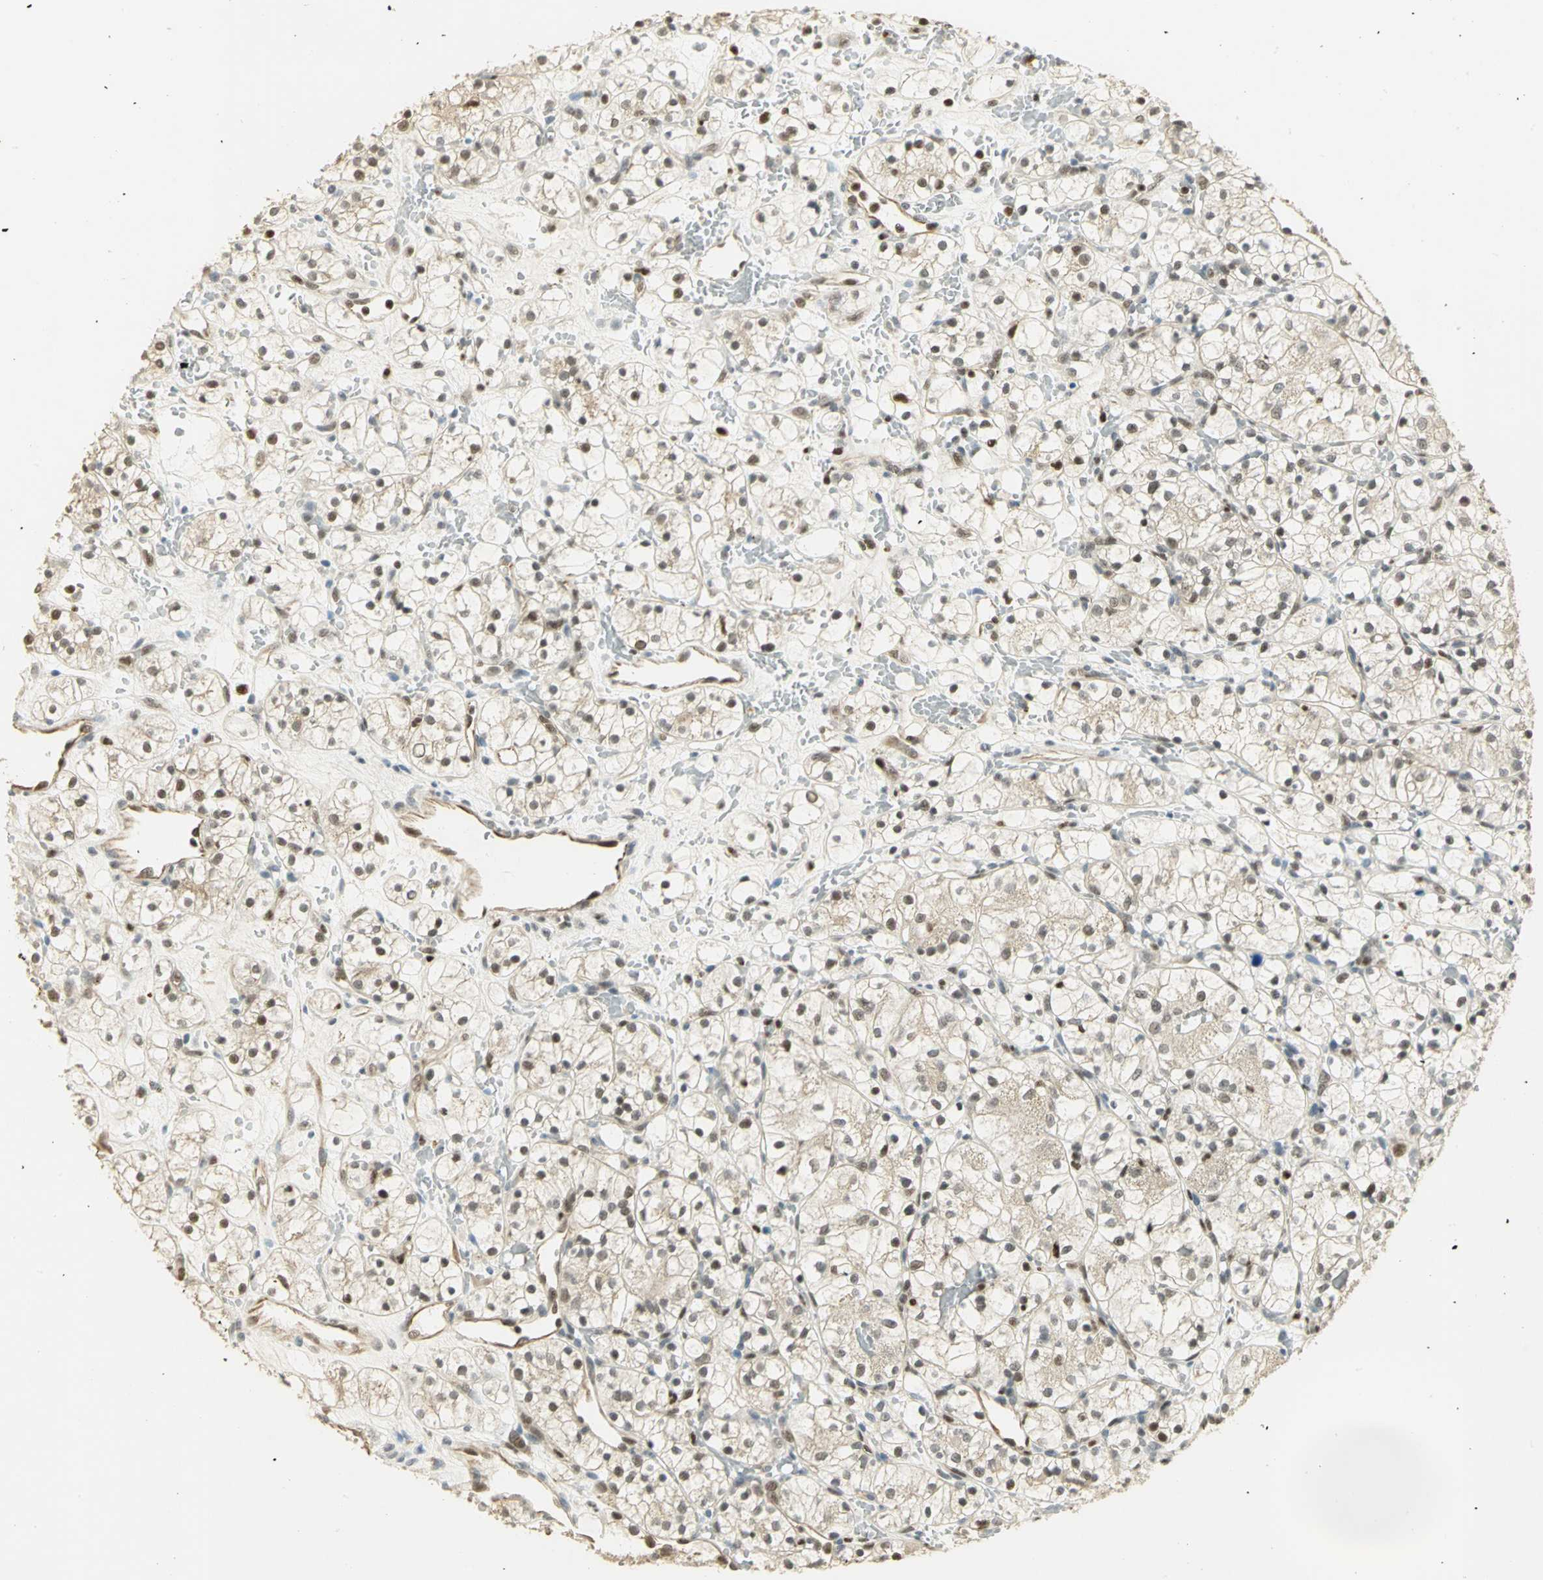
{"staining": {"intensity": "weak", "quantity": ">75%", "location": "nuclear"}, "tissue": "renal cancer", "cell_type": "Tumor cells", "image_type": "cancer", "snomed": [{"axis": "morphology", "description": "Adenocarcinoma, NOS"}, {"axis": "topography", "description": "Kidney"}], "caption": "Brown immunohistochemical staining in renal cancer (adenocarcinoma) displays weak nuclear expression in approximately >75% of tumor cells.", "gene": "ELF1", "patient": {"sex": "female", "age": 60}}